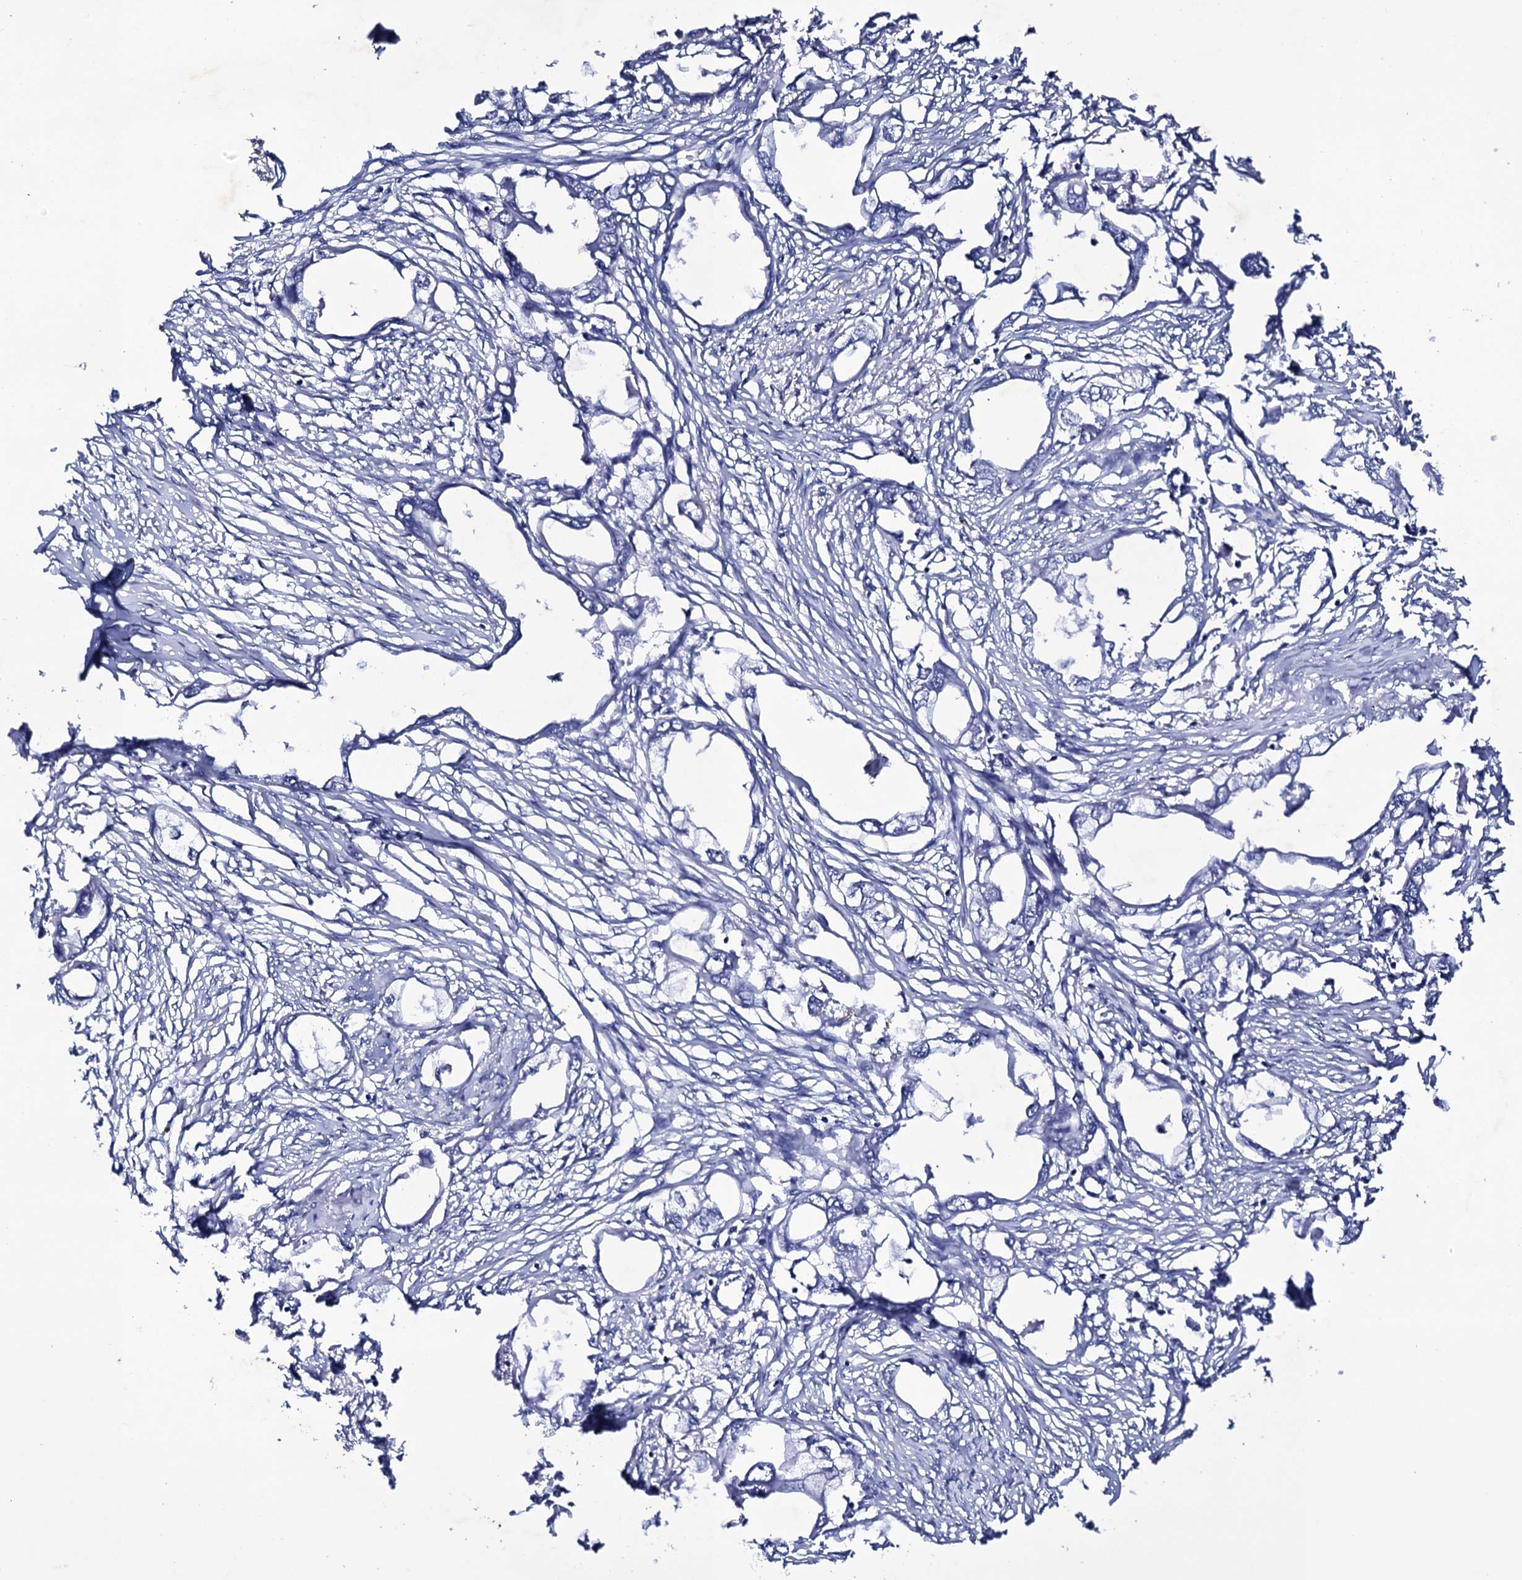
{"staining": {"intensity": "negative", "quantity": "none", "location": "none"}, "tissue": "endometrial cancer", "cell_type": "Tumor cells", "image_type": "cancer", "snomed": [{"axis": "morphology", "description": "Adenocarcinoma, NOS"}, {"axis": "morphology", "description": "Adenocarcinoma, metastatic, NOS"}, {"axis": "topography", "description": "Adipose tissue"}, {"axis": "topography", "description": "Endometrium"}], "caption": "Immunohistochemical staining of human endometrial adenocarcinoma displays no significant staining in tumor cells.", "gene": "ITPRID2", "patient": {"sex": "female", "age": 67}}